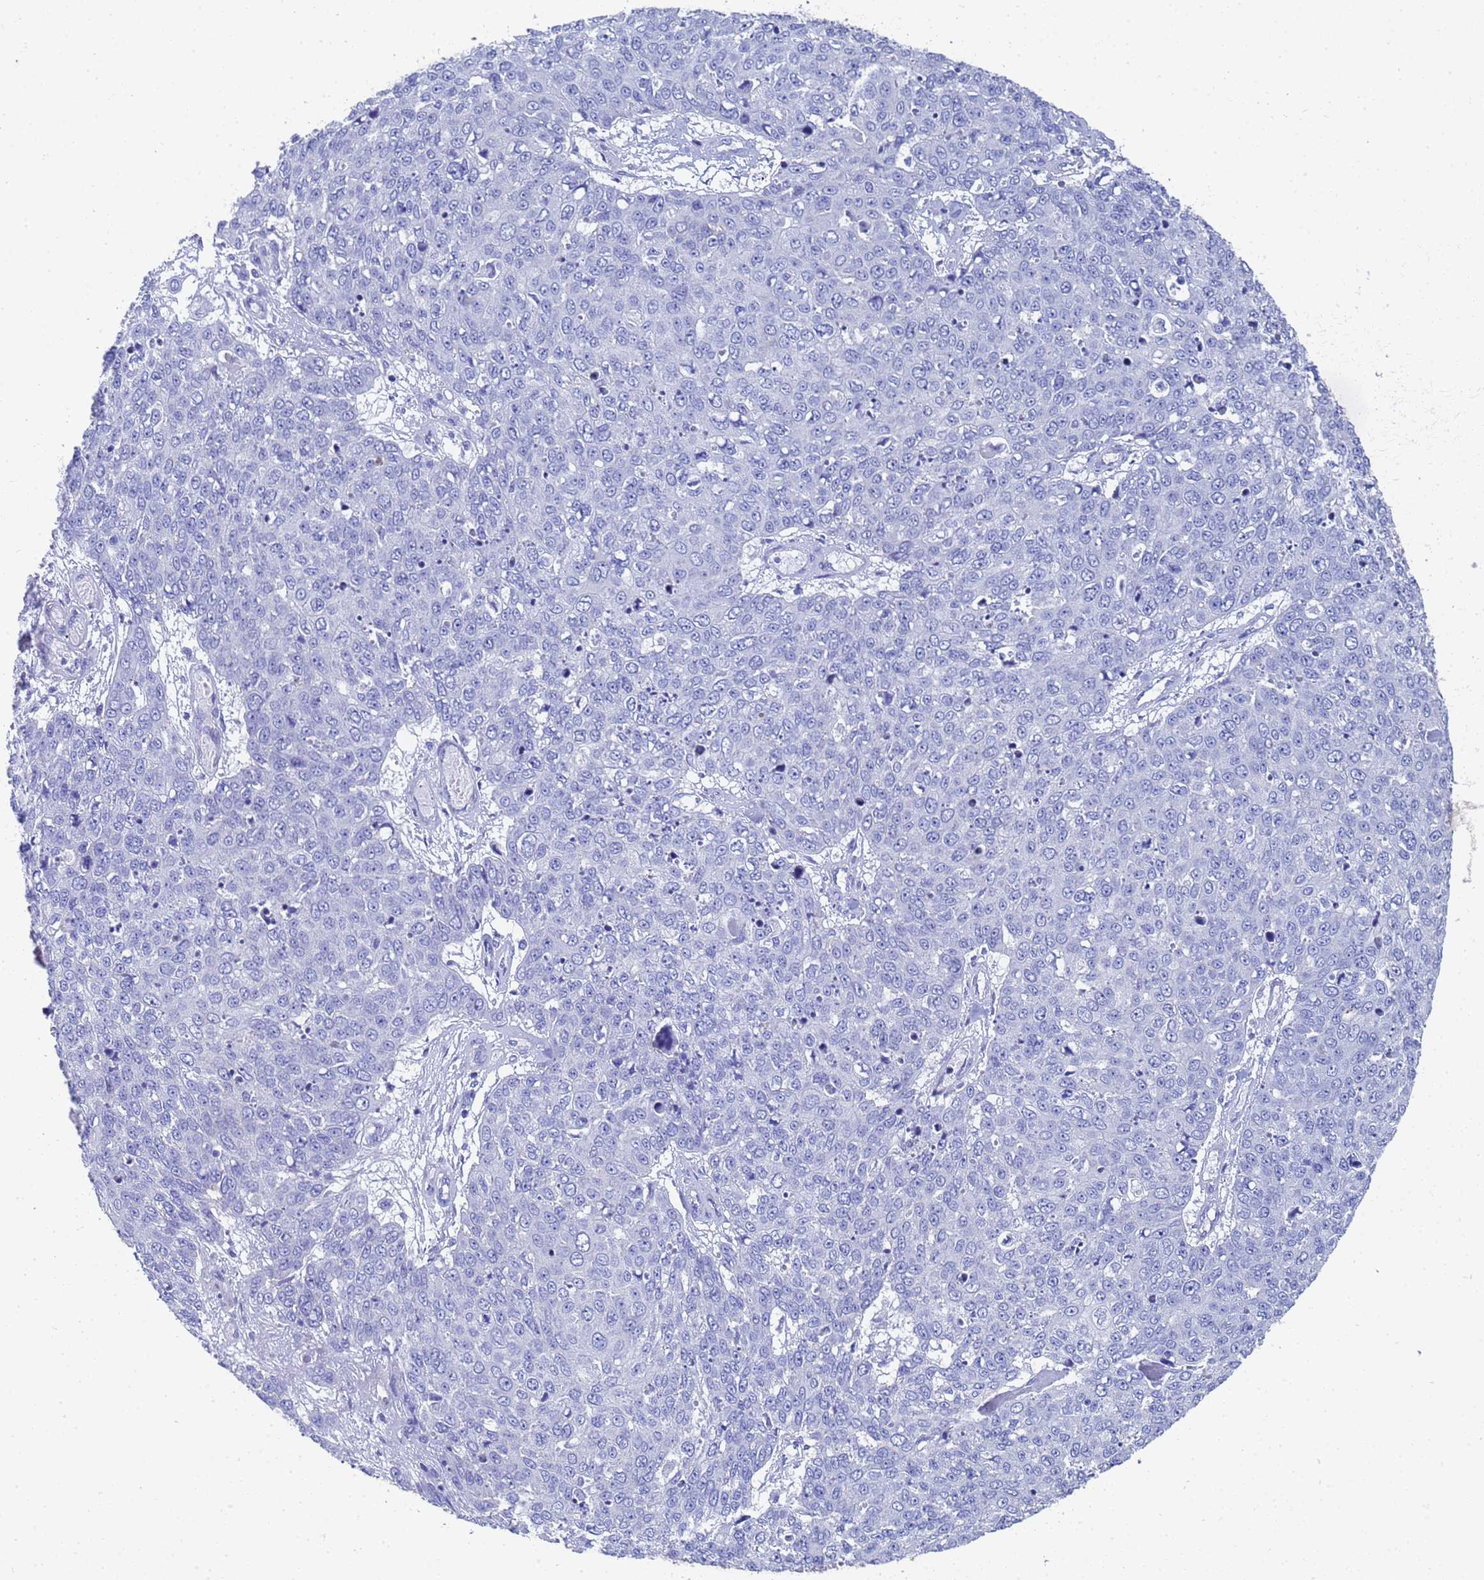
{"staining": {"intensity": "negative", "quantity": "none", "location": "none"}, "tissue": "skin cancer", "cell_type": "Tumor cells", "image_type": "cancer", "snomed": [{"axis": "morphology", "description": "Squamous cell carcinoma, NOS"}, {"axis": "topography", "description": "Skin"}], "caption": "A high-resolution photomicrograph shows immunohistochemistry staining of skin cancer, which shows no significant staining in tumor cells.", "gene": "TUBB1", "patient": {"sex": "male", "age": 71}}